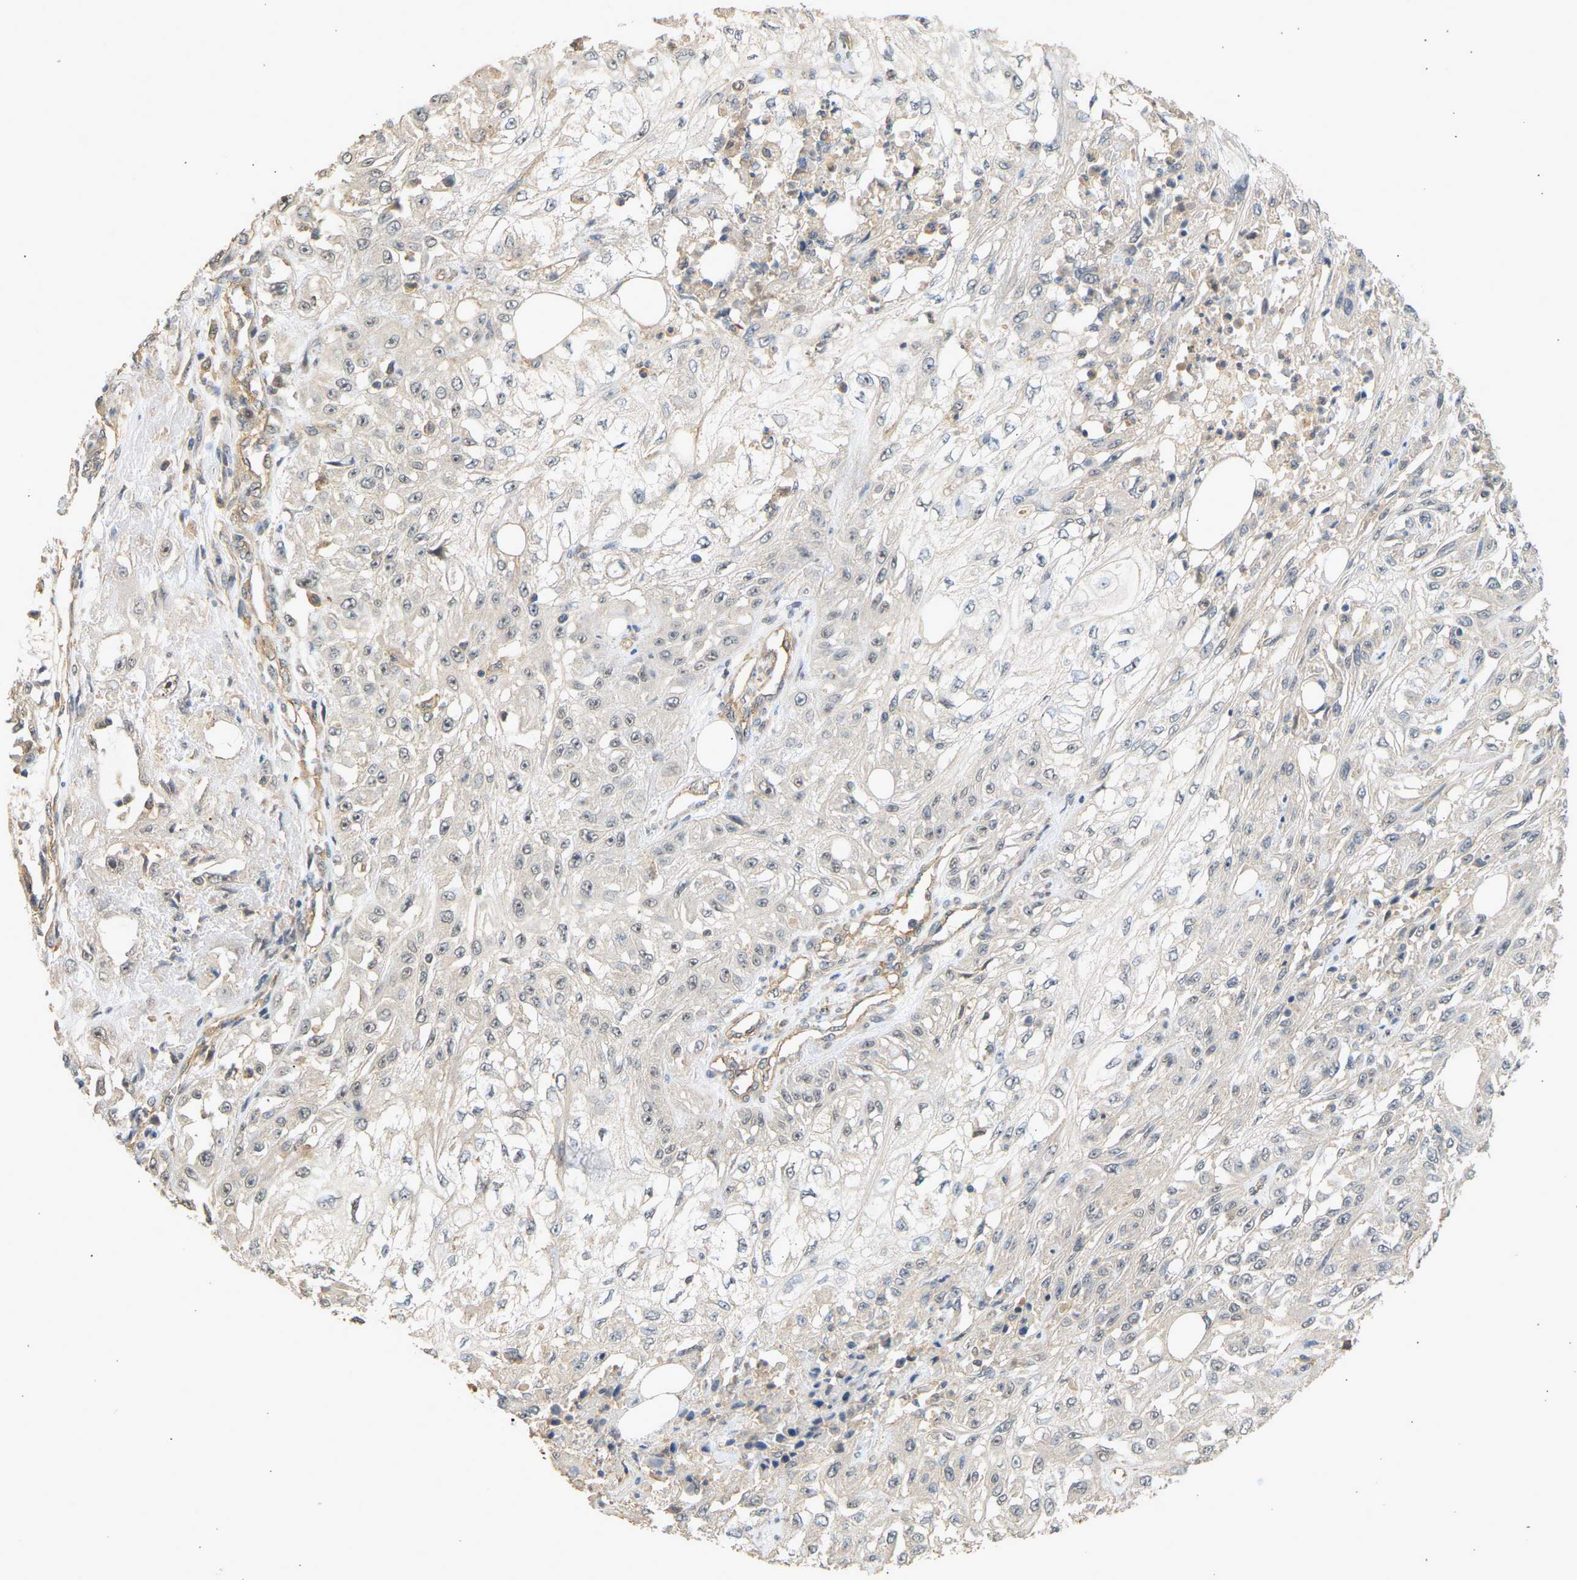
{"staining": {"intensity": "negative", "quantity": "none", "location": "none"}, "tissue": "skin cancer", "cell_type": "Tumor cells", "image_type": "cancer", "snomed": [{"axis": "morphology", "description": "Squamous cell carcinoma, NOS"}, {"axis": "morphology", "description": "Squamous cell carcinoma, metastatic, NOS"}, {"axis": "topography", "description": "Skin"}, {"axis": "topography", "description": "Lymph node"}], "caption": "Immunohistochemical staining of human metastatic squamous cell carcinoma (skin) exhibits no significant positivity in tumor cells. (DAB IHC with hematoxylin counter stain).", "gene": "RGL1", "patient": {"sex": "male", "age": 75}}